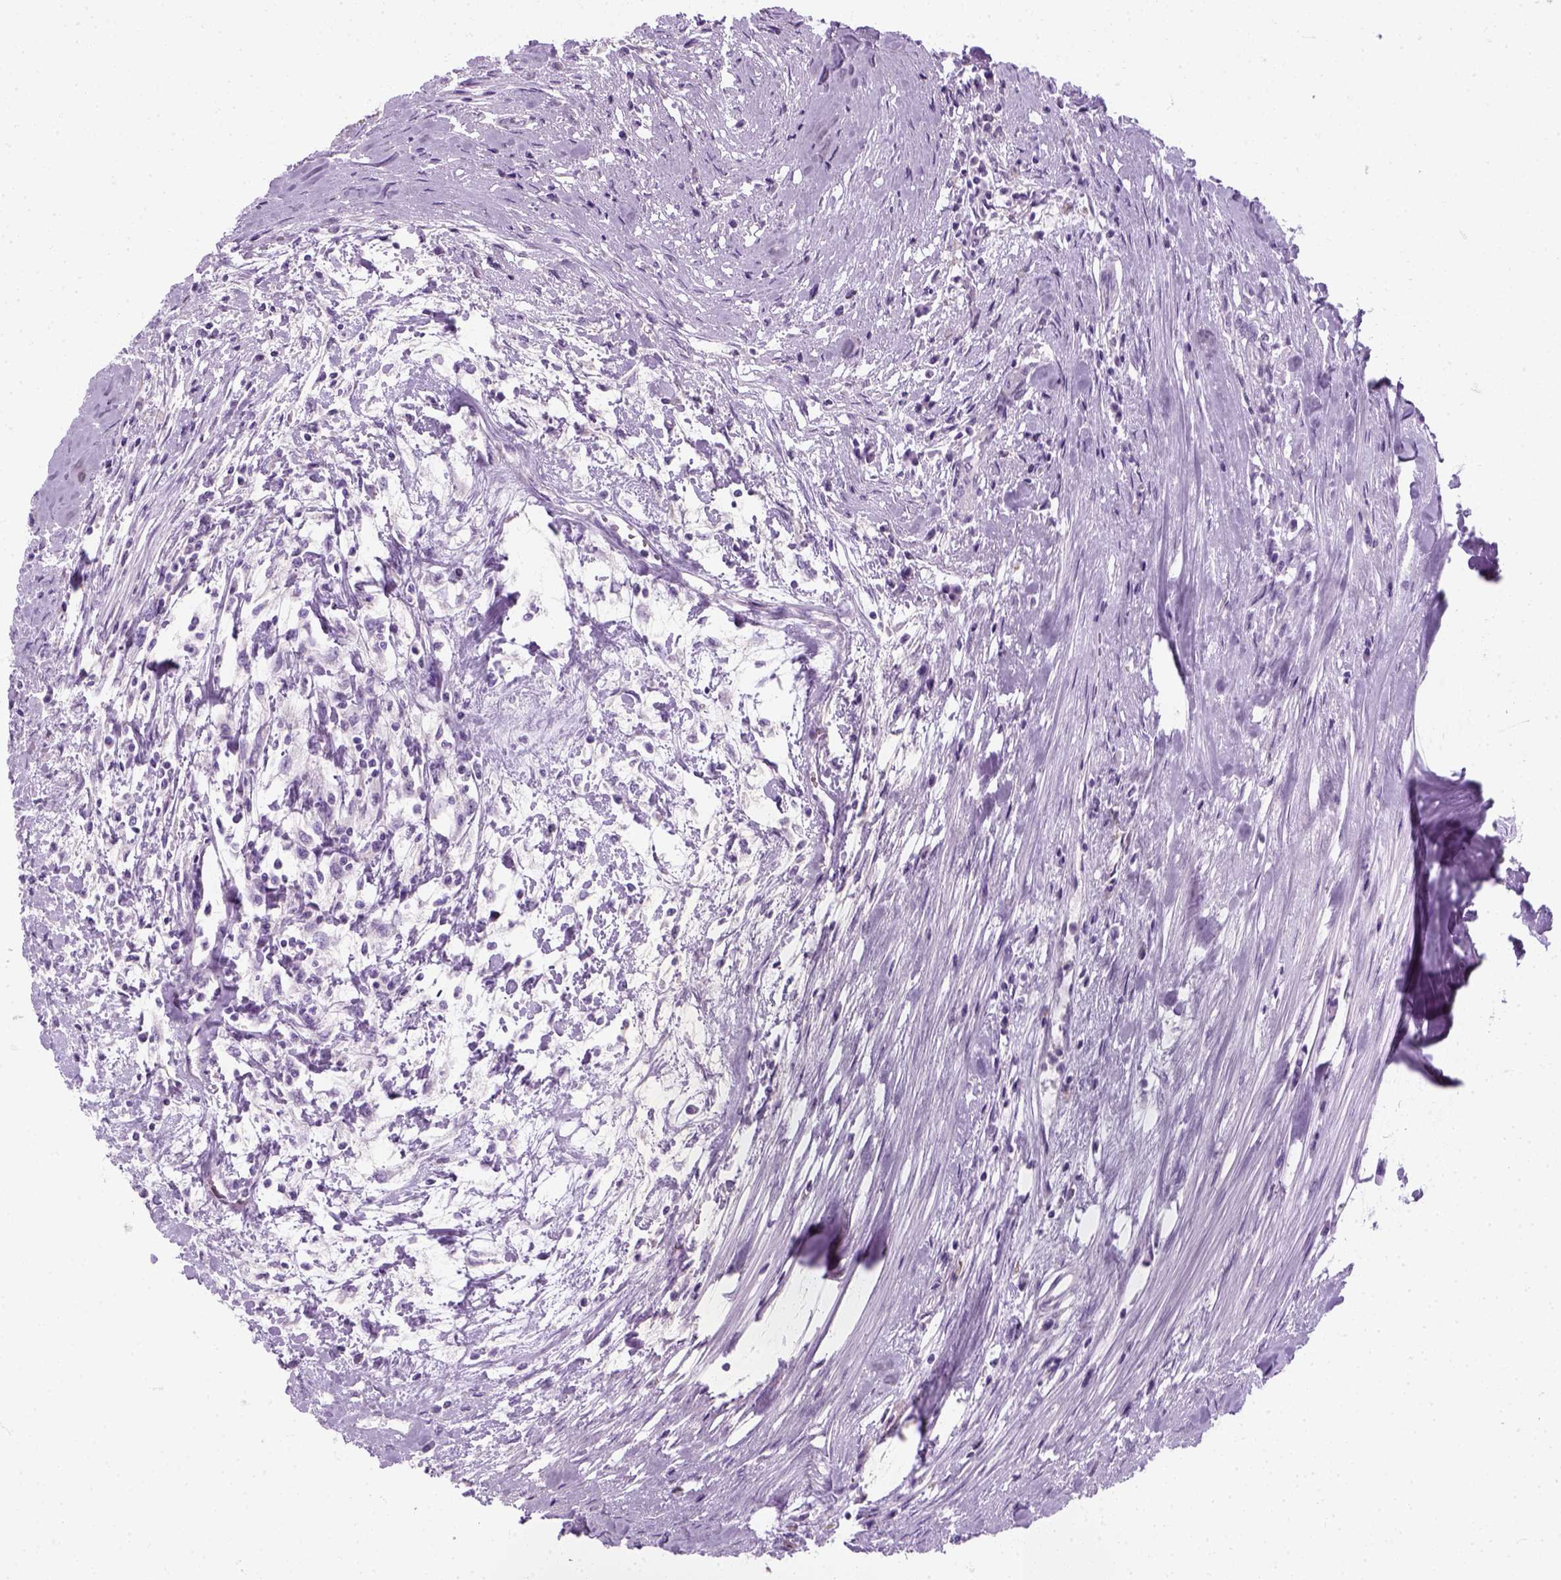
{"staining": {"intensity": "negative", "quantity": "none", "location": "none"}, "tissue": "testis cancer", "cell_type": "Tumor cells", "image_type": "cancer", "snomed": [{"axis": "morphology", "description": "Carcinoma, Embryonal, NOS"}, {"axis": "topography", "description": "Testis"}], "caption": "Protein analysis of embryonal carcinoma (testis) exhibits no significant staining in tumor cells.", "gene": "SLC12A5", "patient": {"sex": "male", "age": 37}}